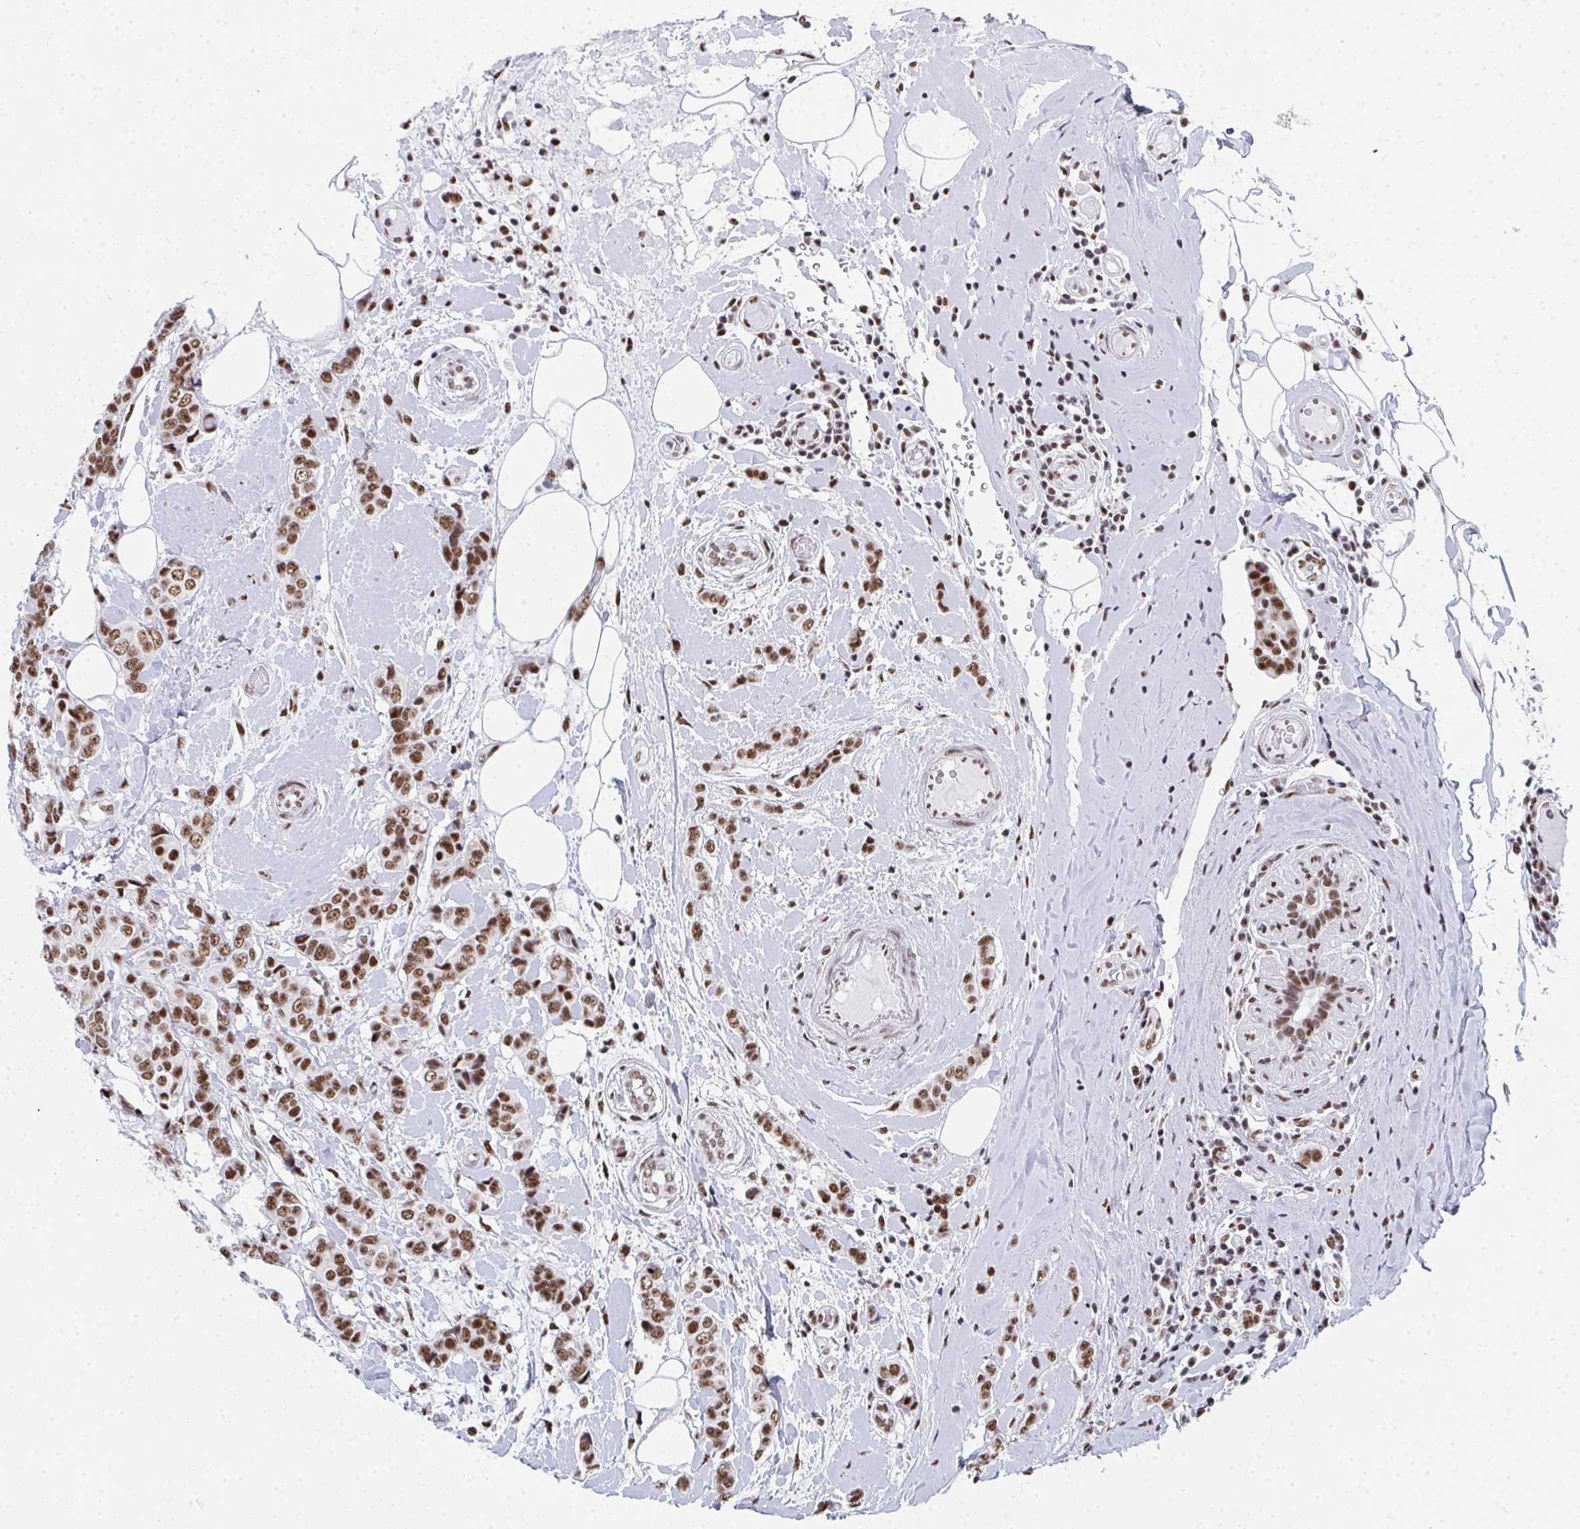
{"staining": {"intensity": "moderate", "quantity": ">75%", "location": "nuclear"}, "tissue": "breast cancer", "cell_type": "Tumor cells", "image_type": "cancer", "snomed": [{"axis": "morphology", "description": "Lobular carcinoma"}, {"axis": "topography", "description": "Breast"}], "caption": "There is medium levels of moderate nuclear staining in tumor cells of breast lobular carcinoma, as demonstrated by immunohistochemical staining (brown color).", "gene": "SNRNP70", "patient": {"sex": "female", "age": 51}}